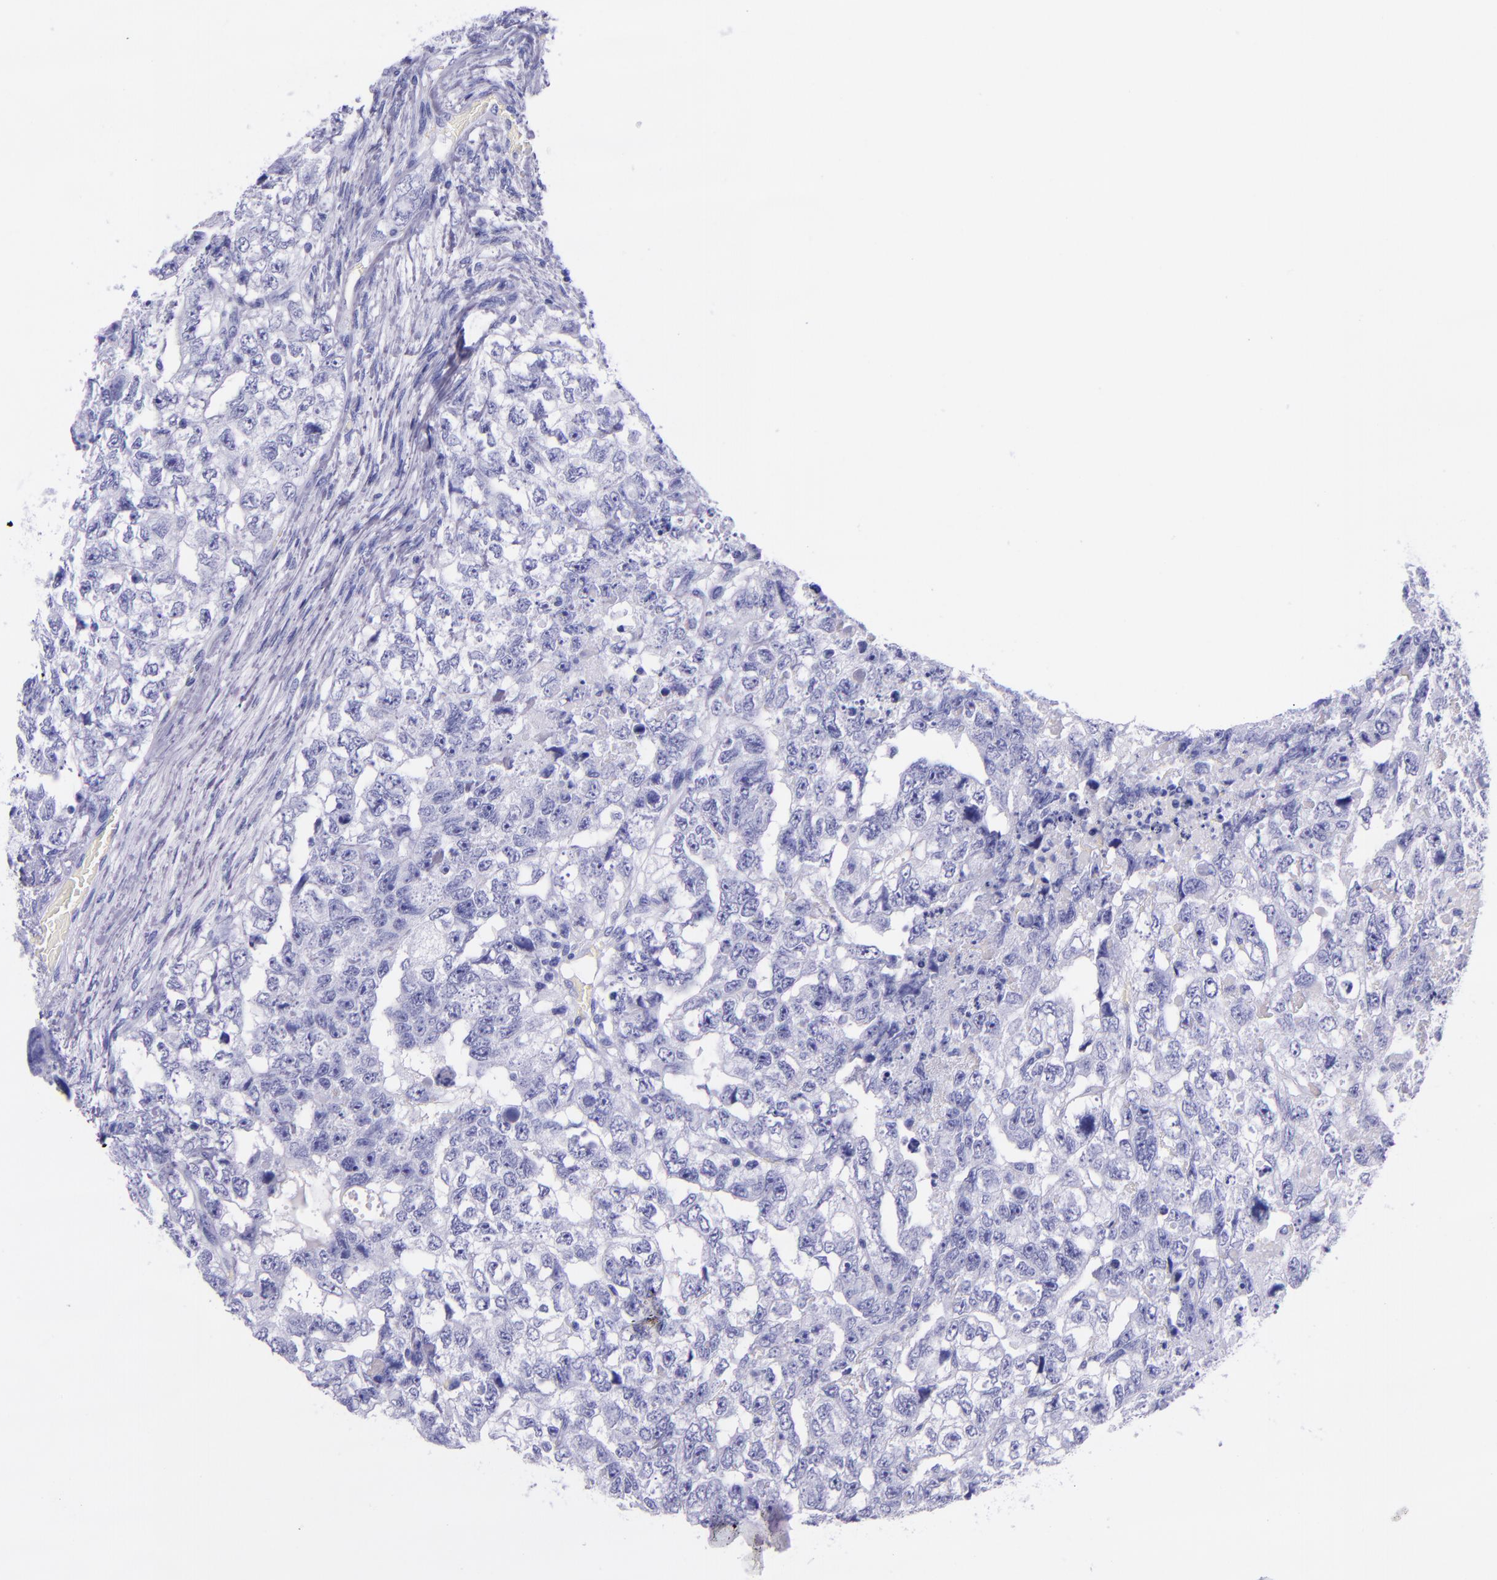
{"staining": {"intensity": "negative", "quantity": "none", "location": "none"}, "tissue": "testis cancer", "cell_type": "Tumor cells", "image_type": "cancer", "snomed": [{"axis": "morphology", "description": "Carcinoma, Embryonal, NOS"}, {"axis": "topography", "description": "Testis"}], "caption": "Embryonal carcinoma (testis) was stained to show a protein in brown. There is no significant expression in tumor cells.", "gene": "MBP", "patient": {"sex": "male", "age": 36}}